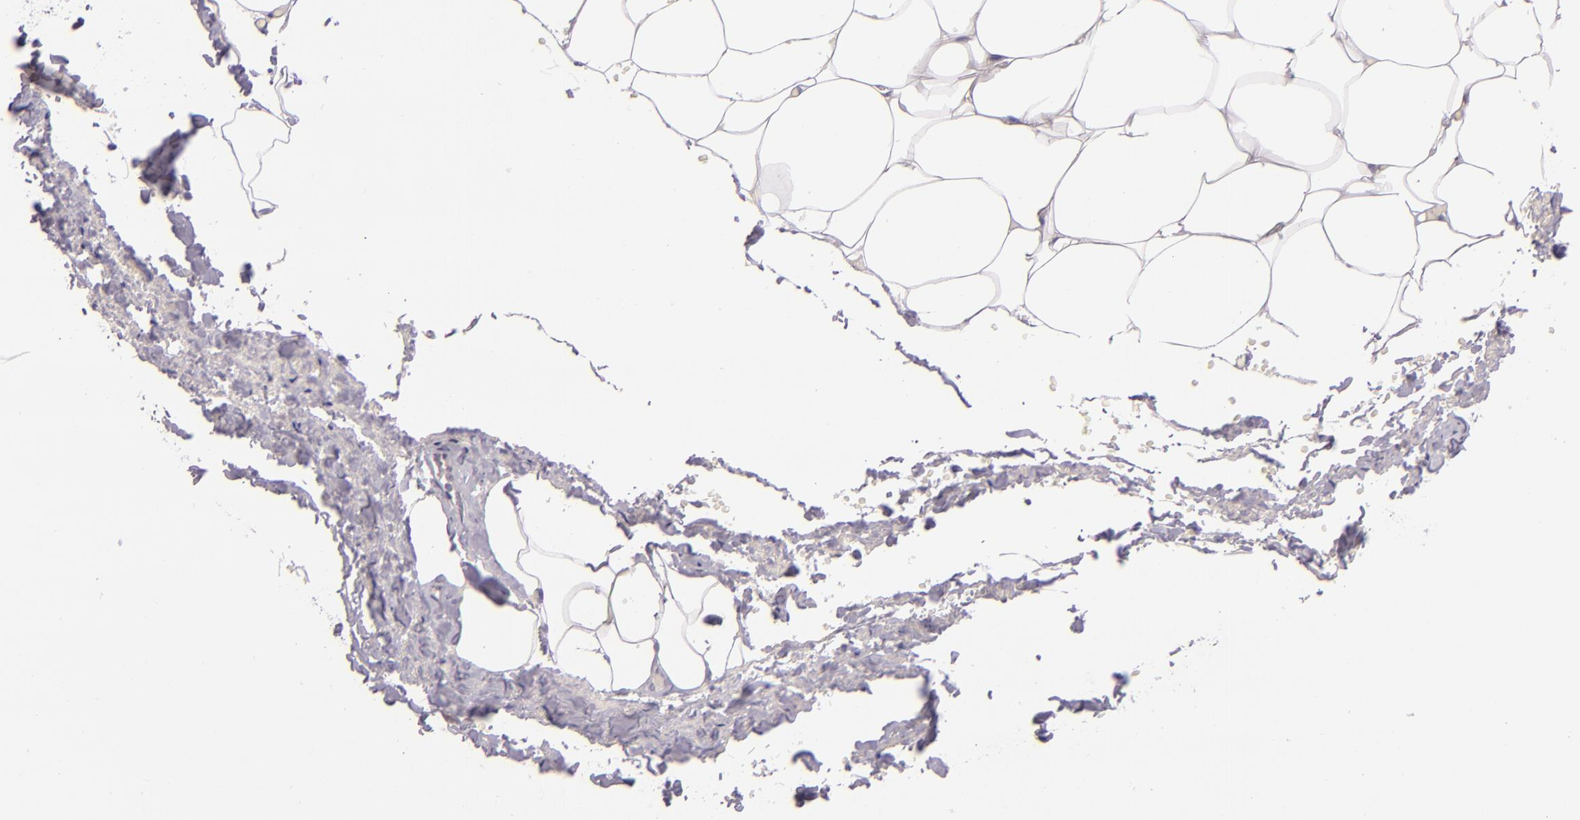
{"staining": {"intensity": "negative", "quantity": "none", "location": "none"}, "tissue": "adipose tissue", "cell_type": "Adipocytes", "image_type": "normal", "snomed": [{"axis": "morphology", "description": "Normal tissue, NOS"}, {"axis": "topography", "description": "Soft tissue"}, {"axis": "topography", "description": "Peripheral nerve tissue"}], "caption": "DAB (3,3'-diaminobenzidine) immunohistochemical staining of benign human adipose tissue demonstrates no significant staining in adipocytes.", "gene": "CSE1L", "patient": {"sex": "female", "age": 68}}